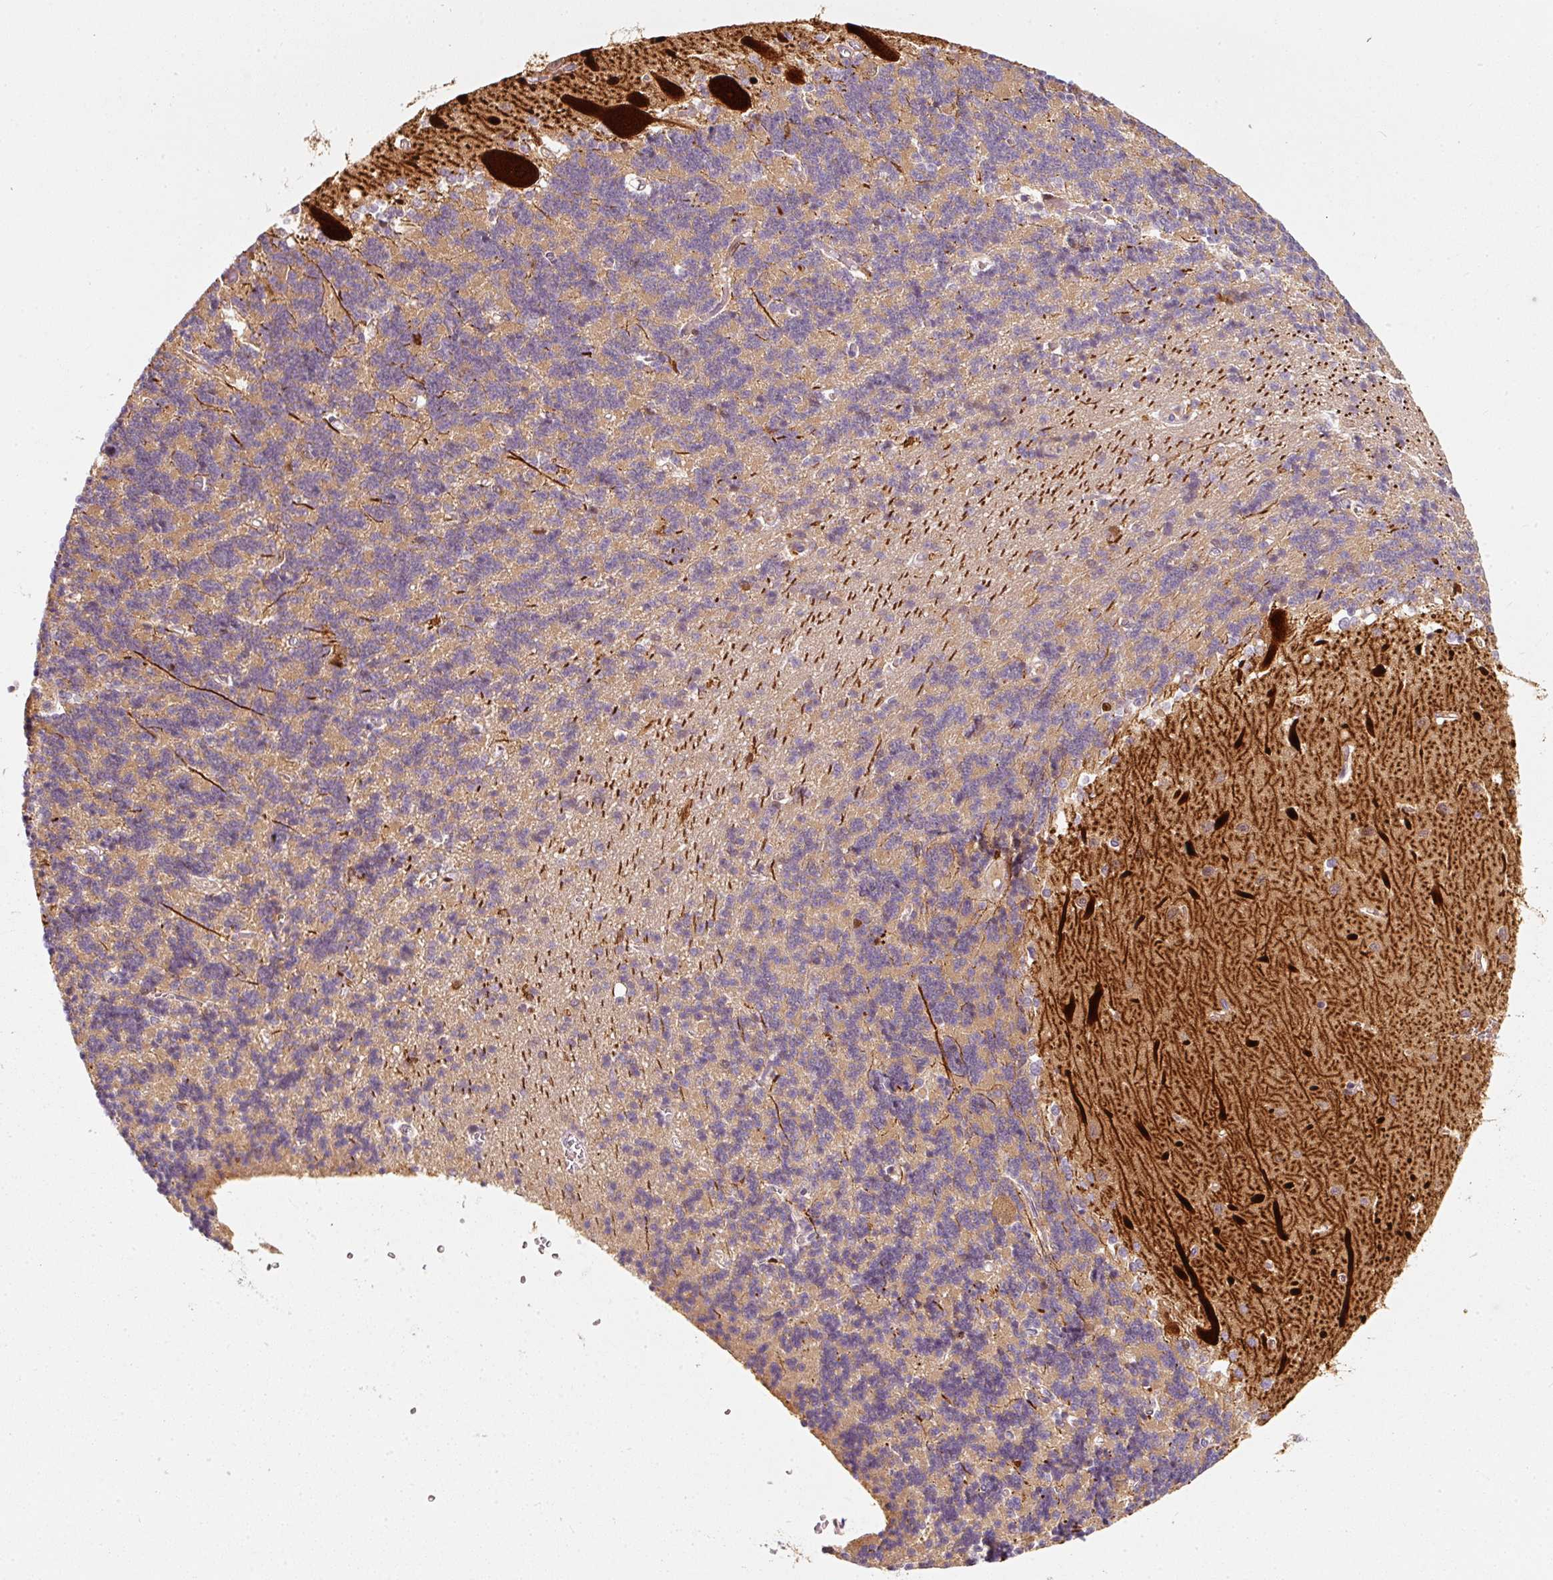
{"staining": {"intensity": "weak", "quantity": ">75%", "location": "cytoplasmic/membranous"}, "tissue": "cerebellum", "cell_type": "Cells in granular layer", "image_type": "normal", "snomed": [{"axis": "morphology", "description": "Normal tissue, NOS"}, {"axis": "topography", "description": "Cerebellum"}], "caption": "Cerebellum stained with a brown dye shows weak cytoplasmic/membranous positive expression in about >75% of cells in granular layer.", "gene": "IQGAP2", "patient": {"sex": "male", "age": 37}}